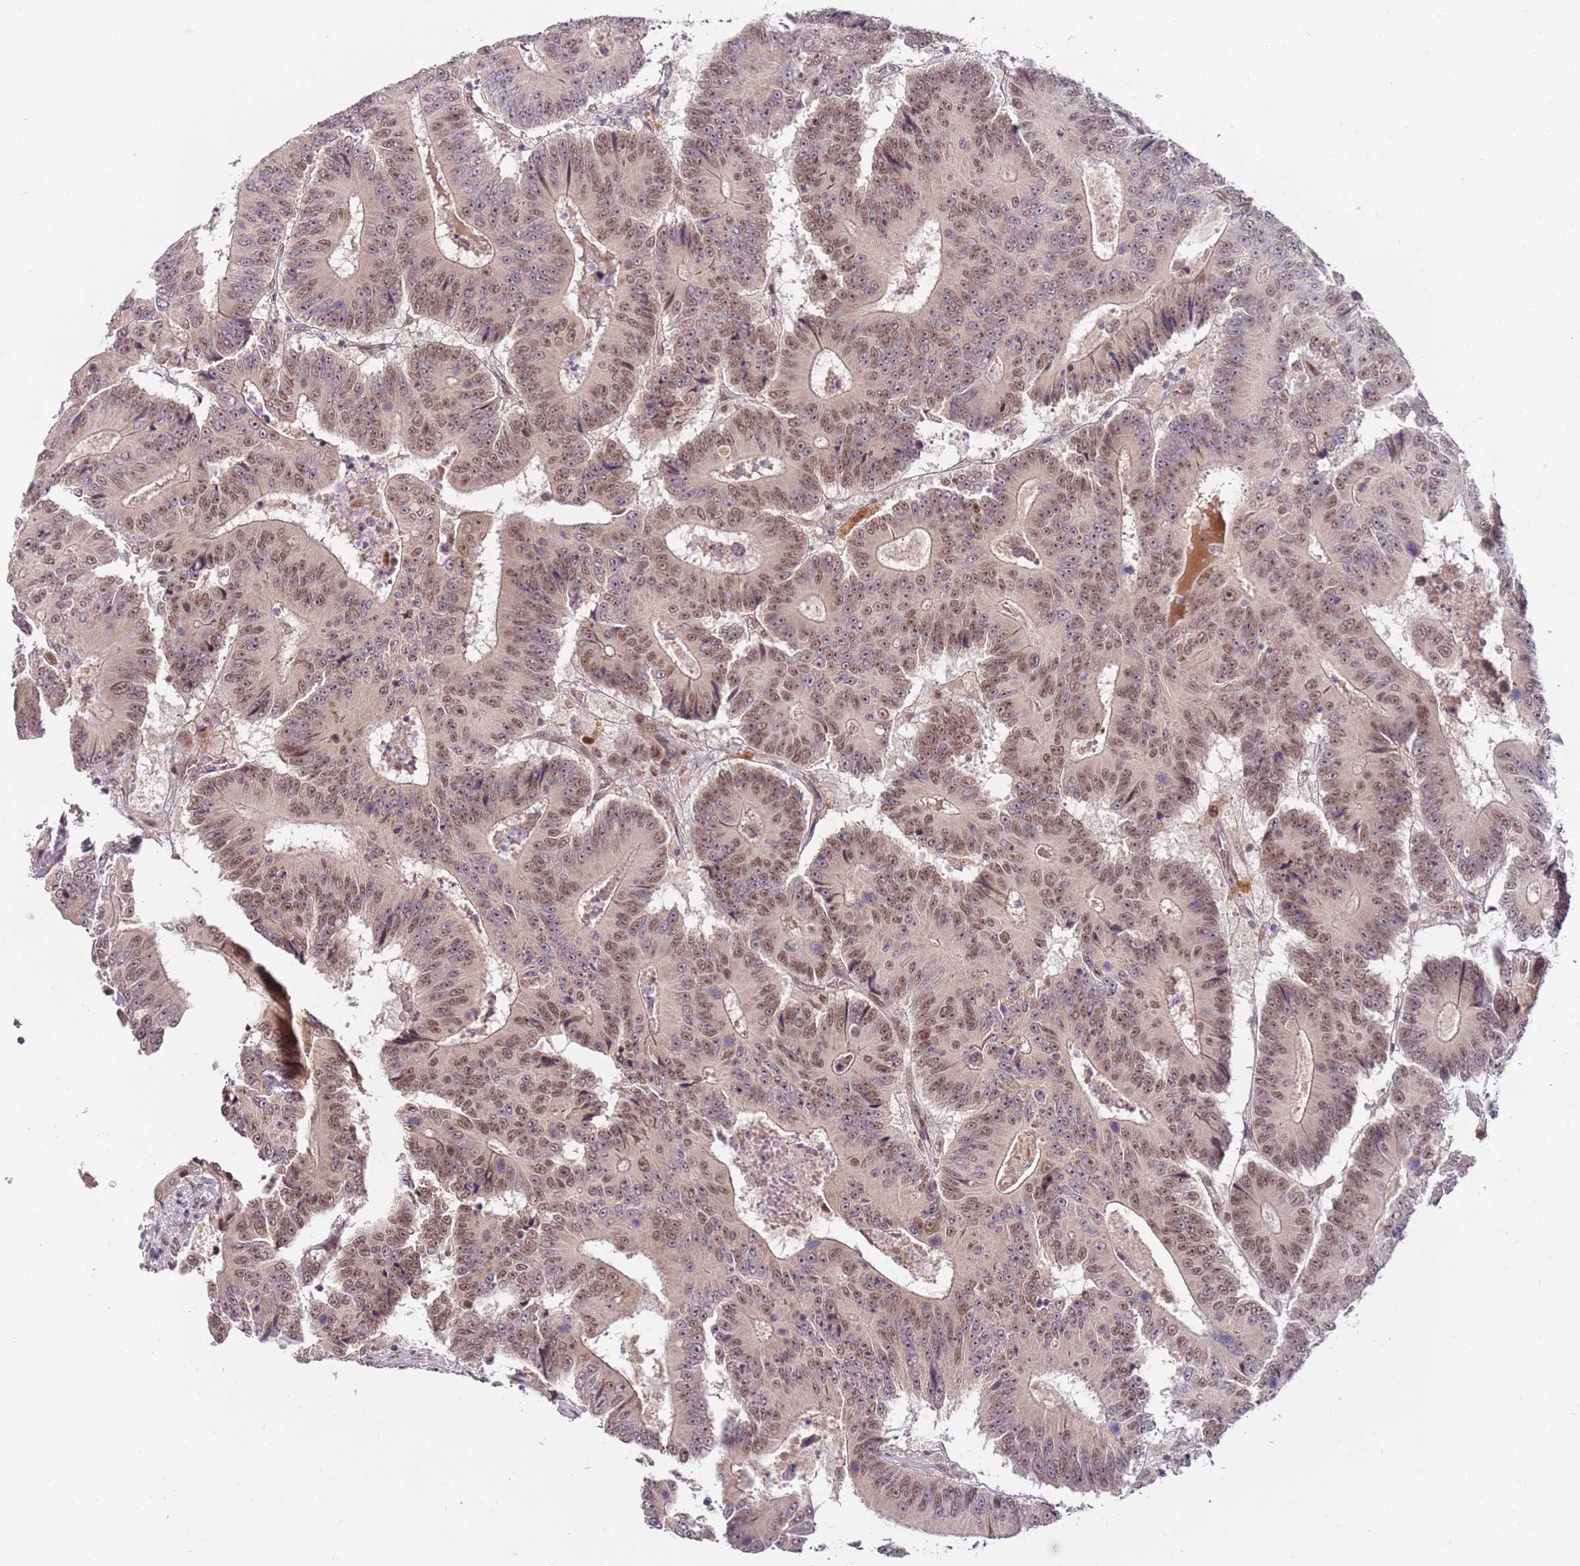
{"staining": {"intensity": "moderate", "quantity": ">75%", "location": "nuclear"}, "tissue": "colorectal cancer", "cell_type": "Tumor cells", "image_type": "cancer", "snomed": [{"axis": "morphology", "description": "Adenocarcinoma, NOS"}, {"axis": "topography", "description": "Colon"}], "caption": "Immunohistochemical staining of human colorectal cancer (adenocarcinoma) demonstrates moderate nuclear protein positivity in approximately >75% of tumor cells.", "gene": "LGALSL", "patient": {"sex": "male", "age": 83}}